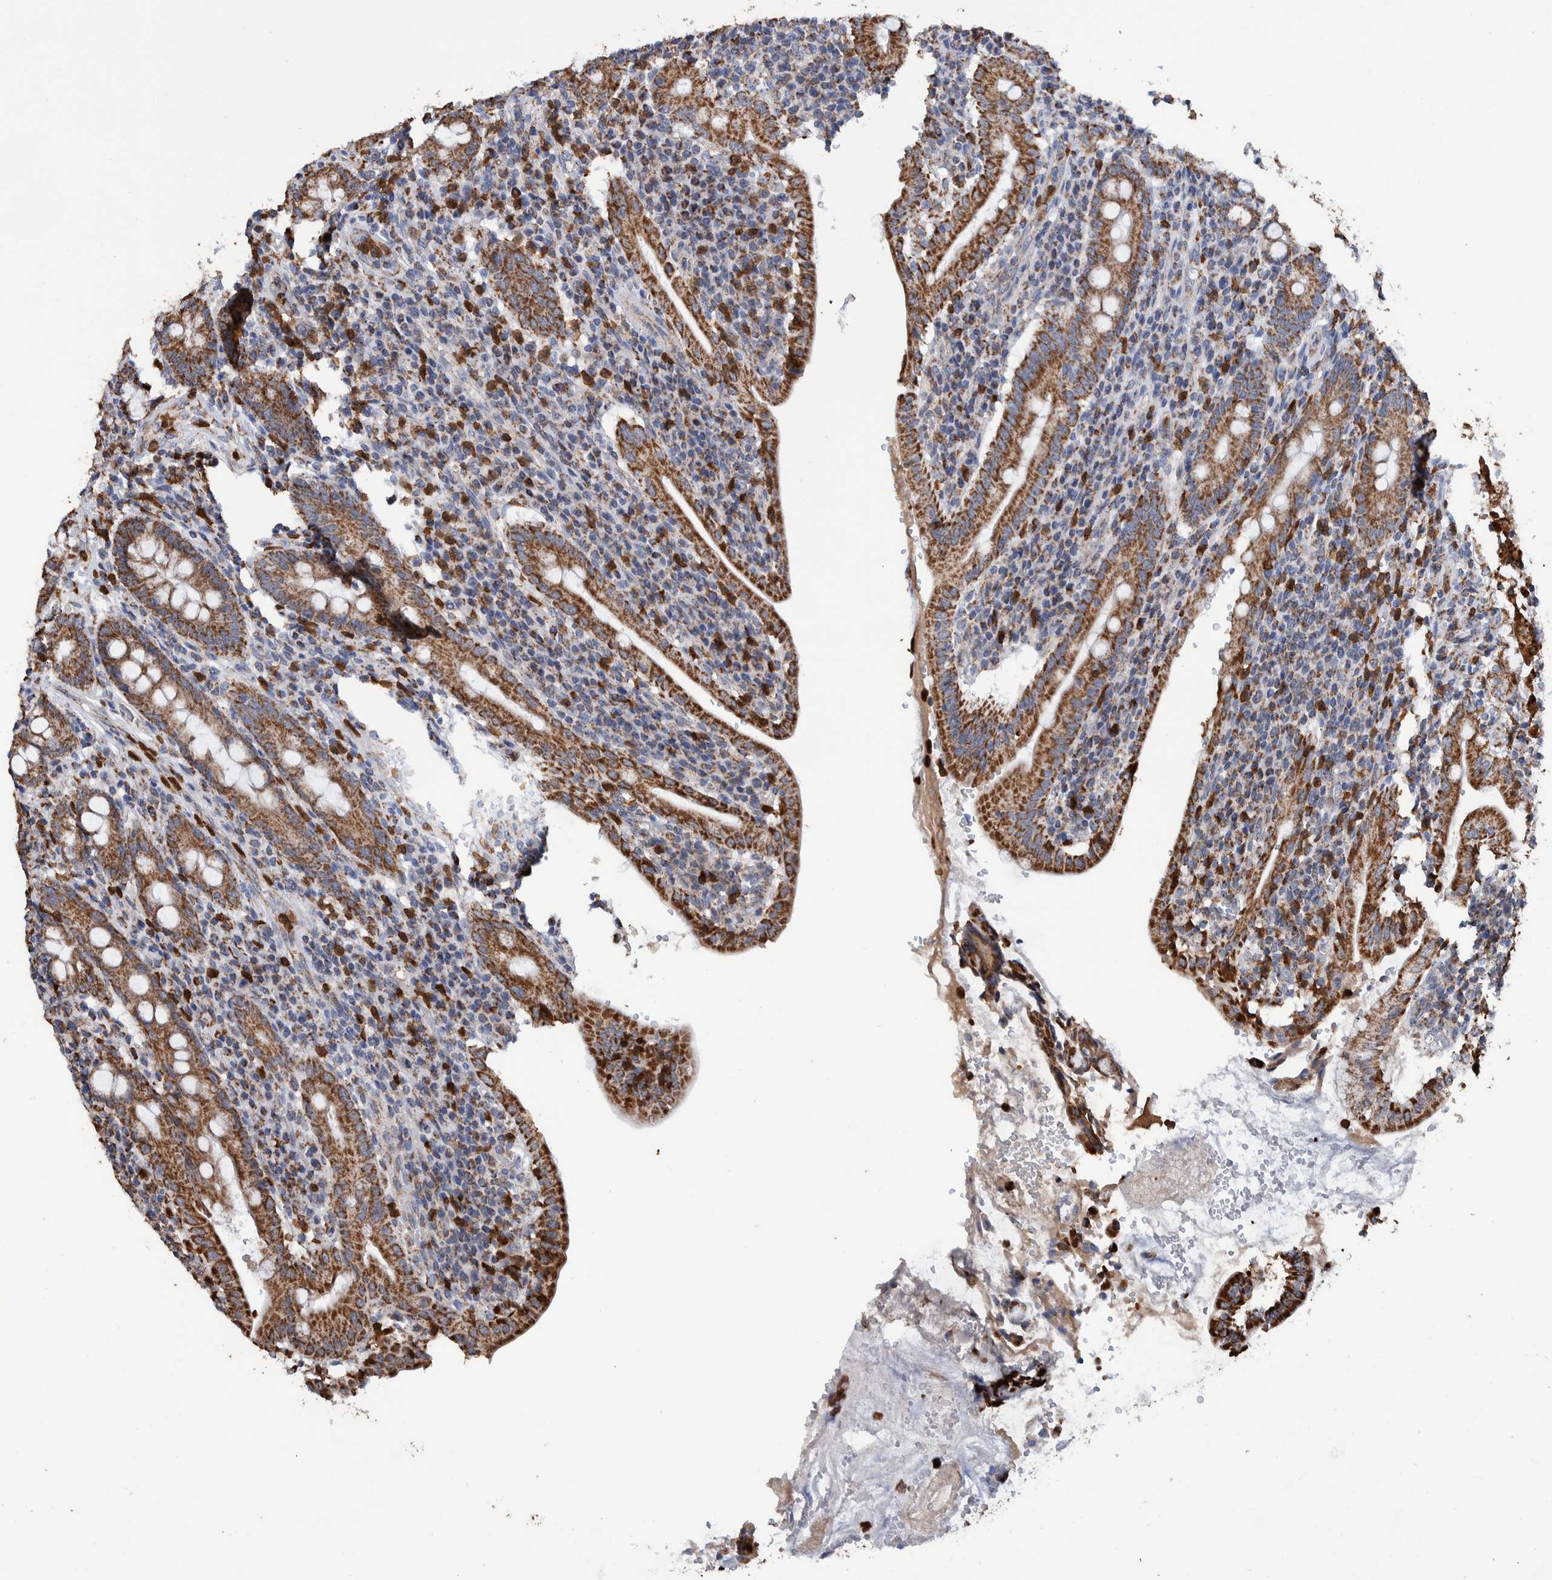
{"staining": {"intensity": "strong", "quantity": ">75%", "location": "cytoplasmic/membranous"}, "tissue": "duodenum", "cell_type": "Glandular cells", "image_type": "normal", "snomed": [{"axis": "morphology", "description": "Normal tissue, NOS"}, {"axis": "morphology", "description": "Adenocarcinoma, NOS"}, {"axis": "topography", "description": "Pancreas"}, {"axis": "topography", "description": "Duodenum"}], "caption": "The photomicrograph shows staining of unremarkable duodenum, revealing strong cytoplasmic/membranous protein staining (brown color) within glandular cells. Using DAB (brown) and hematoxylin (blue) stains, captured at high magnification using brightfield microscopy.", "gene": "DECR1", "patient": {"sex": "male", "age": 50}}